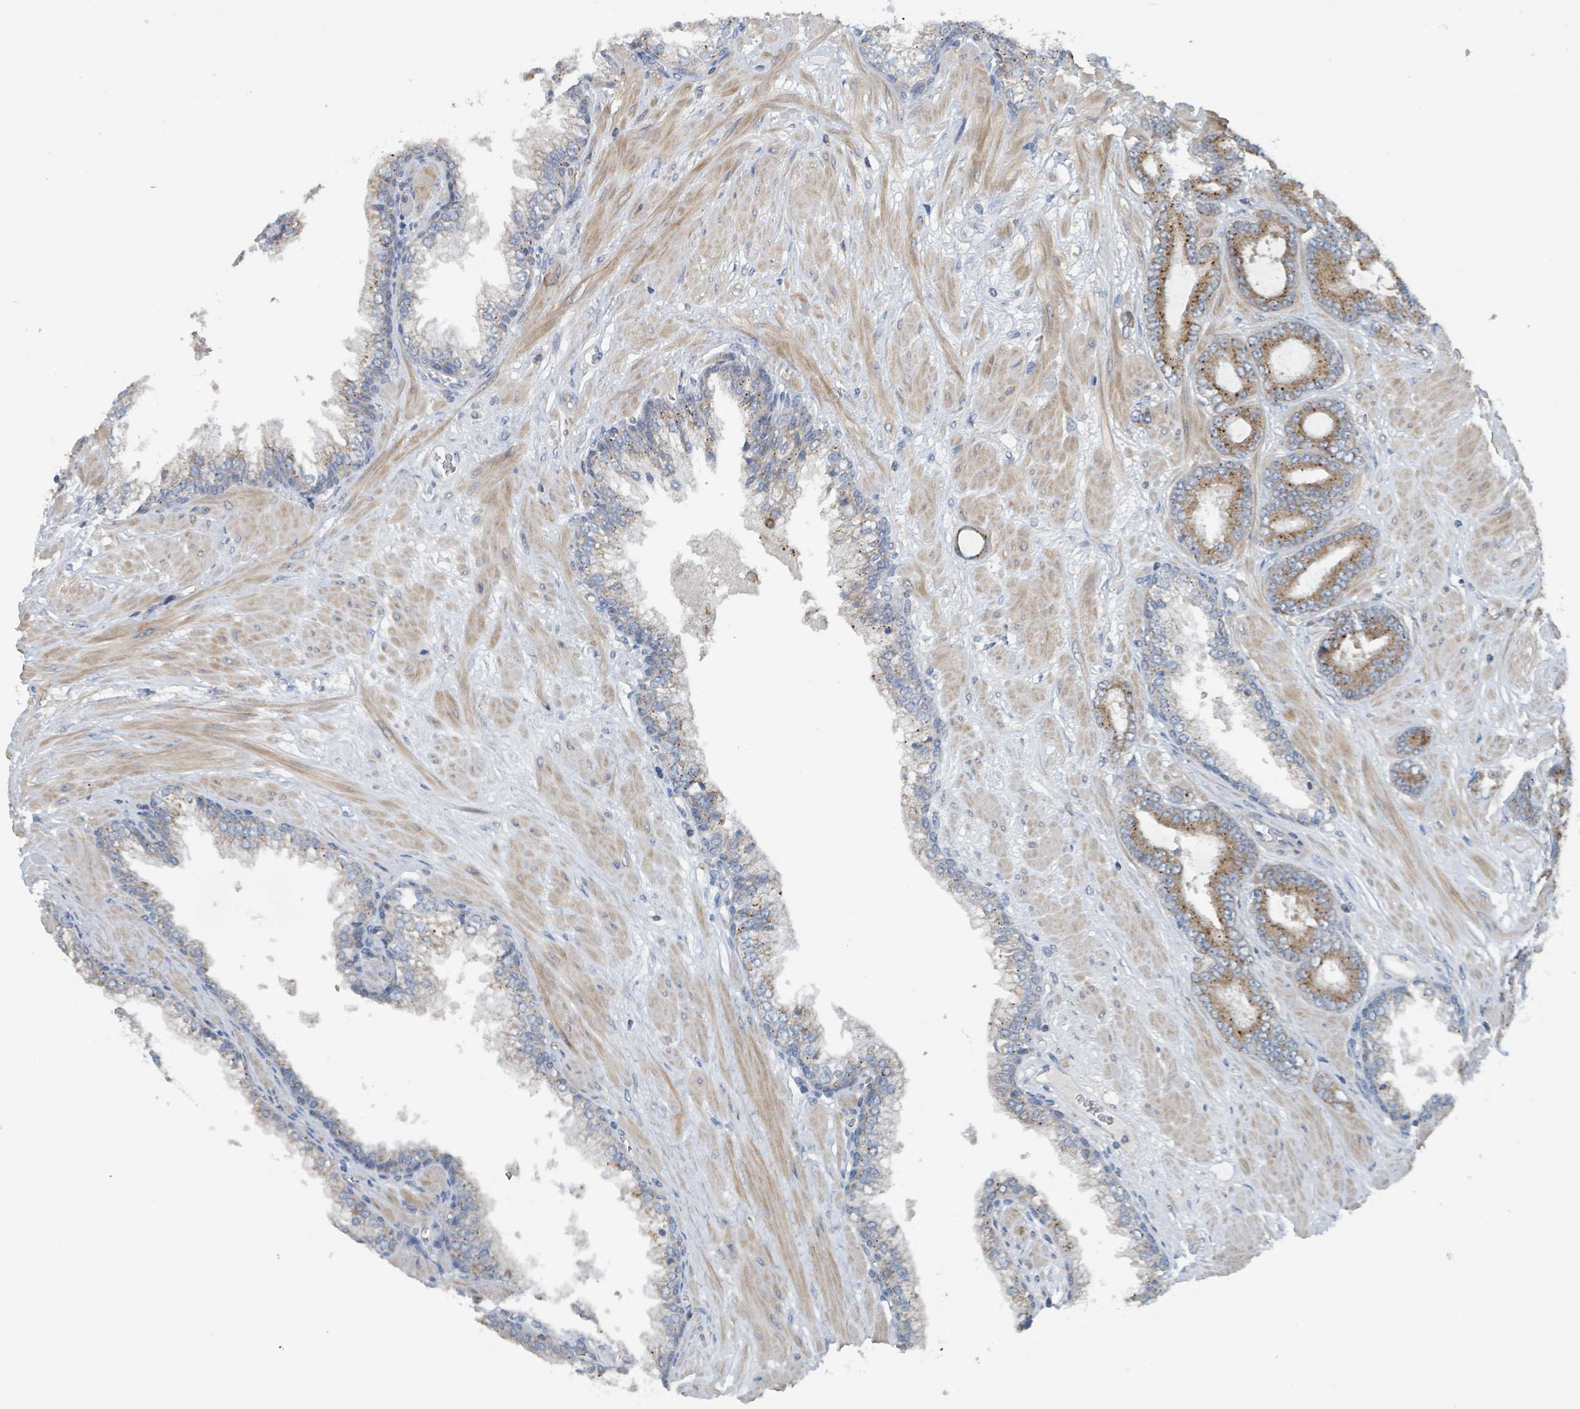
{"staining": {"intensity": "strong", "quantity": ">75%", "location": "cytoplasmic/membranous"}, "tissue": "prostate cancer", "cell_type": "Tumor cells", "image_type": "cancer", "snomed": [{"axis": "morphology", "description": "Adenocarcinoma, Low grade"}, {"axis": "topography", "description": "Prostate"}], "caption": "Low-grade adenocarcinoma (prostate) tissue displays strong cytoplasmic/membranous staining in approximately >75% of tumor cells", "gene": "ACBD4", "patient": {"sex": "male", "age": 57}}